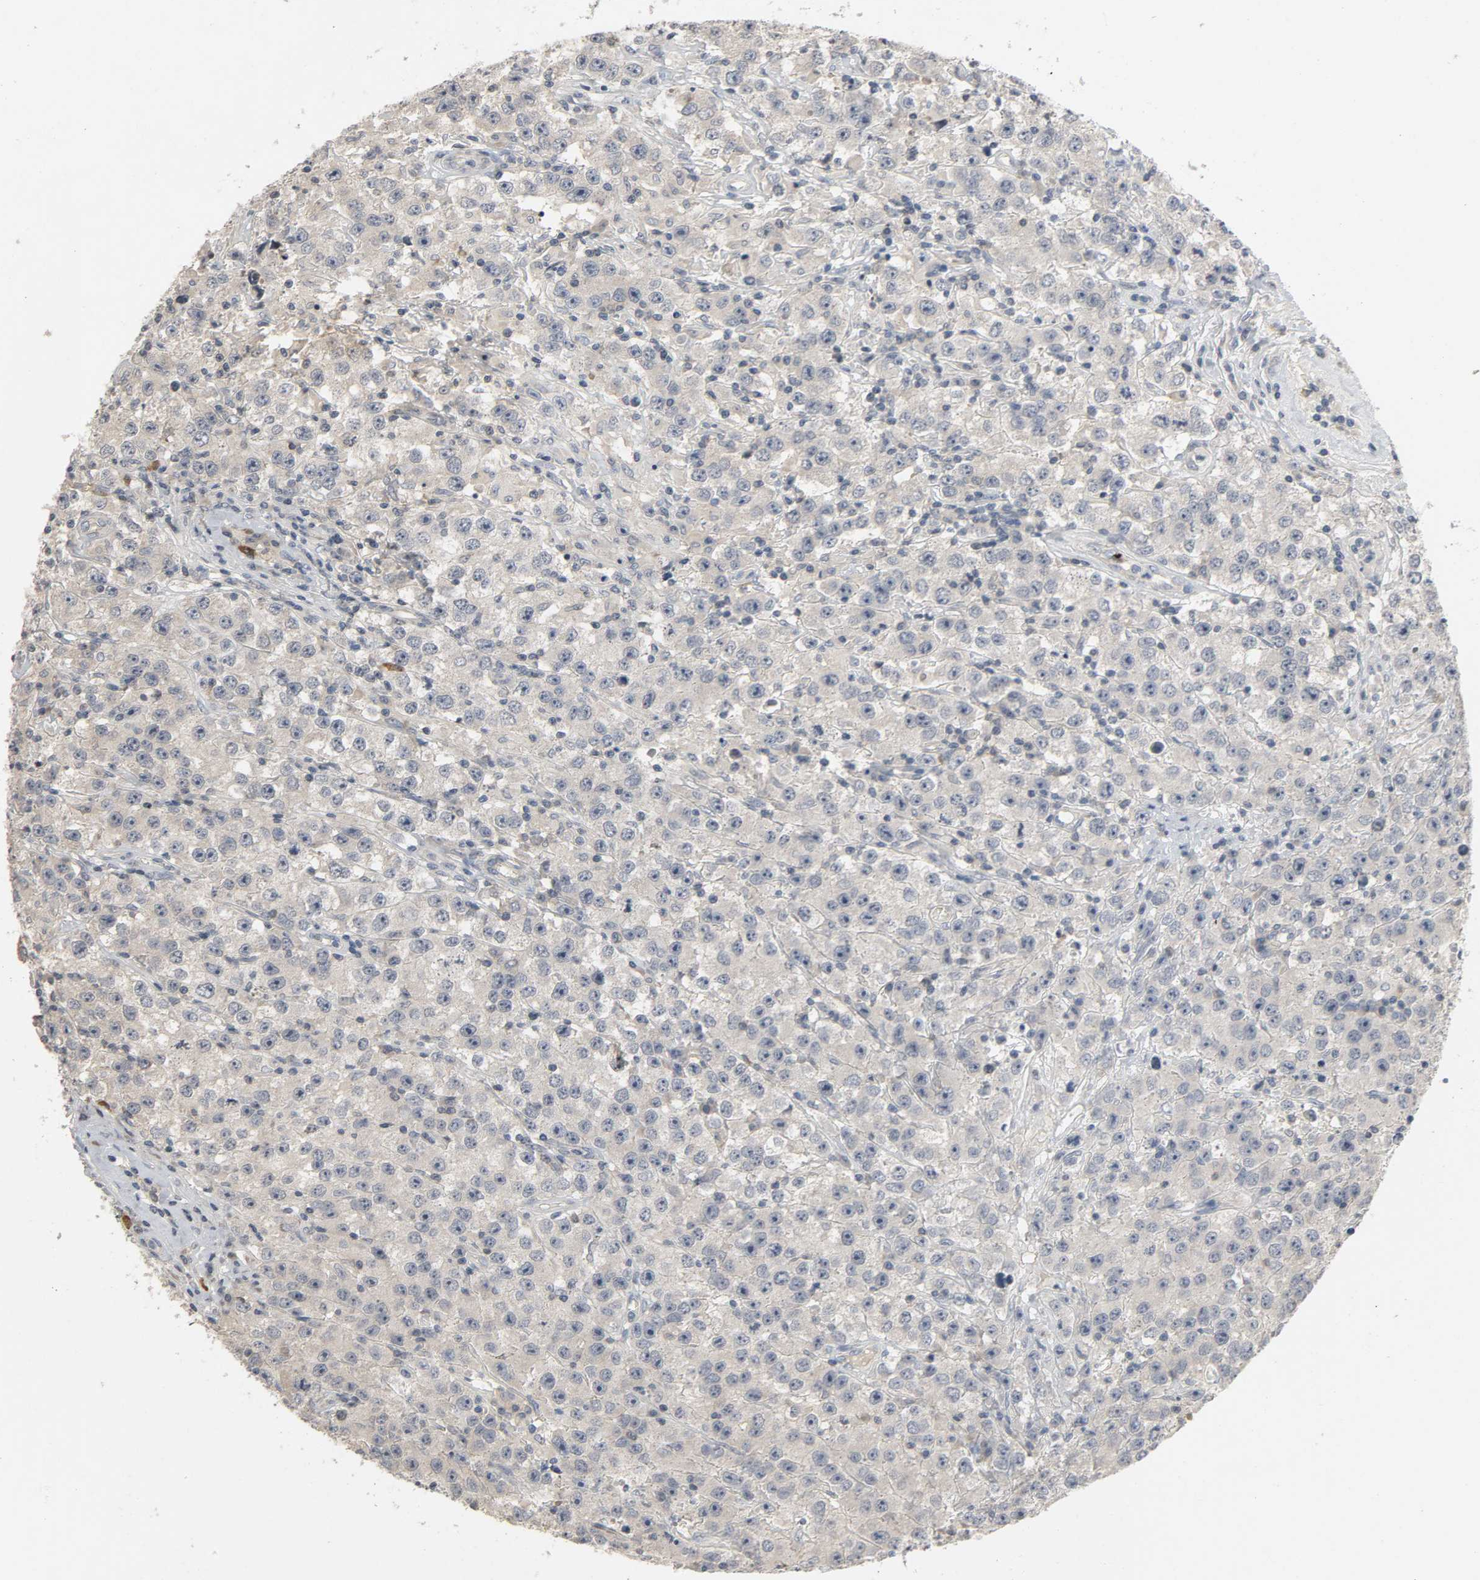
{"staining": {"intensity": "negative", "quantity": "none", "location": "none"}, "tissue": "testis cancer", "cell_type": "Tumor cells", "image_type": "cancer", "snomed": [{"axis": "morphology", "description": "Seminoma, NOS"}, {"axis": "topography", "description": "Testis"}], "caption": "Testis seminoma stained for a protein using immunohistochemistry (IHC) reveals no positivity tumor cells.", "gene": "CD4", "patient": {"sex": "male", "age": 52}}